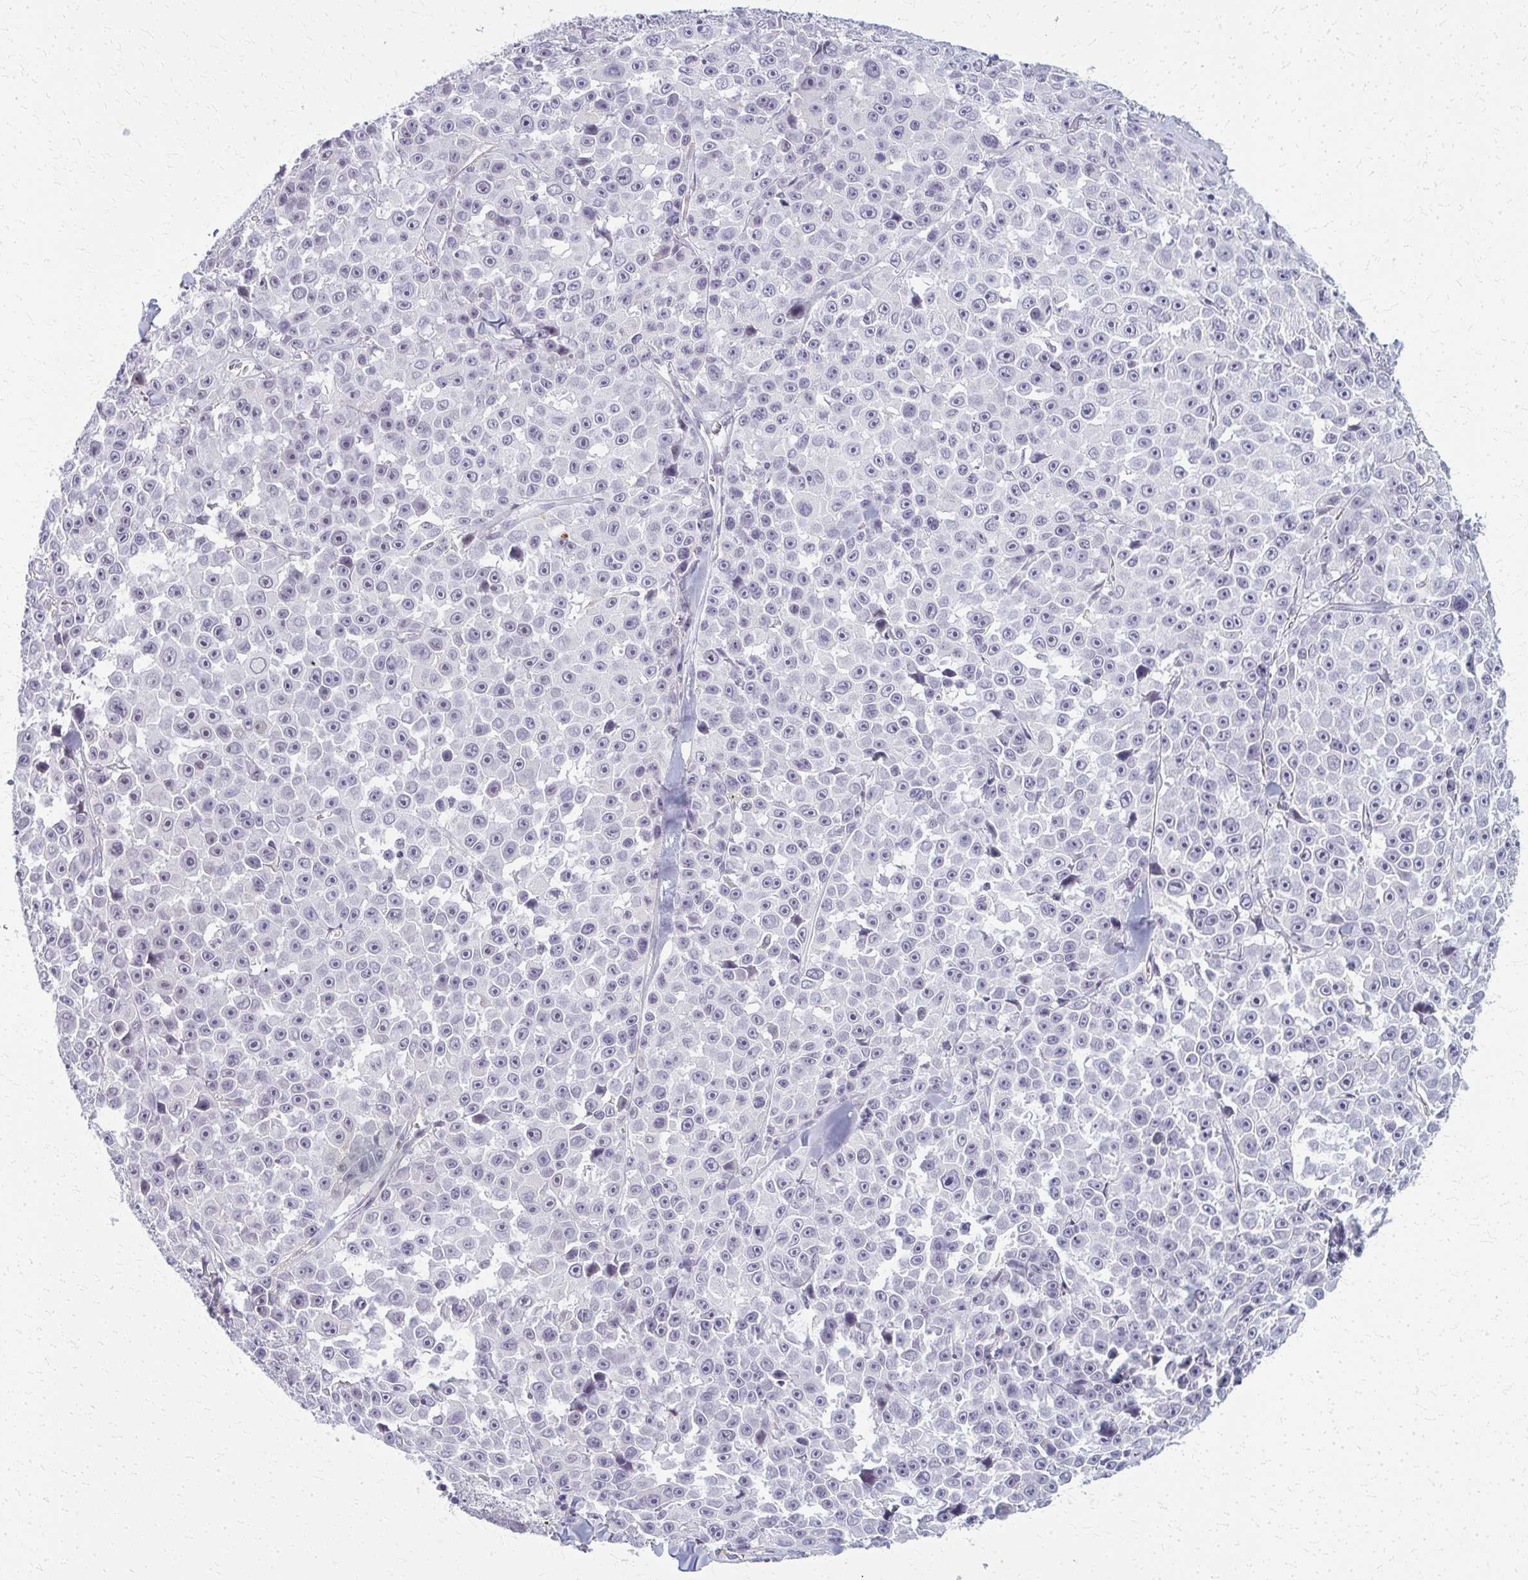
{"staining": {"intensity": "negative", "quantity": "none", "location": "none"}, "tissue": "melanoma", "cell_type": "Tumor cells", "image_type": "cancer", "snomed": [{"axis": "morphology", "description": "Malignant melanoma, NOS"}, {"axis": "topography", "description": "Skin"}], "caption": "High magnification brightfield microscopy of malignant melanoma stained with DAB (brown) and counterstained with hematoxylin (blue): tumor cells show no significant expression. (Stains: DAB (3,3'-diaminobenzidine) immunohistochemistry (IHC) with hematoxylin counter stain, Microscopy: brightfield microscopy at high magnification).", "gene": "CASQ2", "patient": {"sex": "female", "age": 66}}